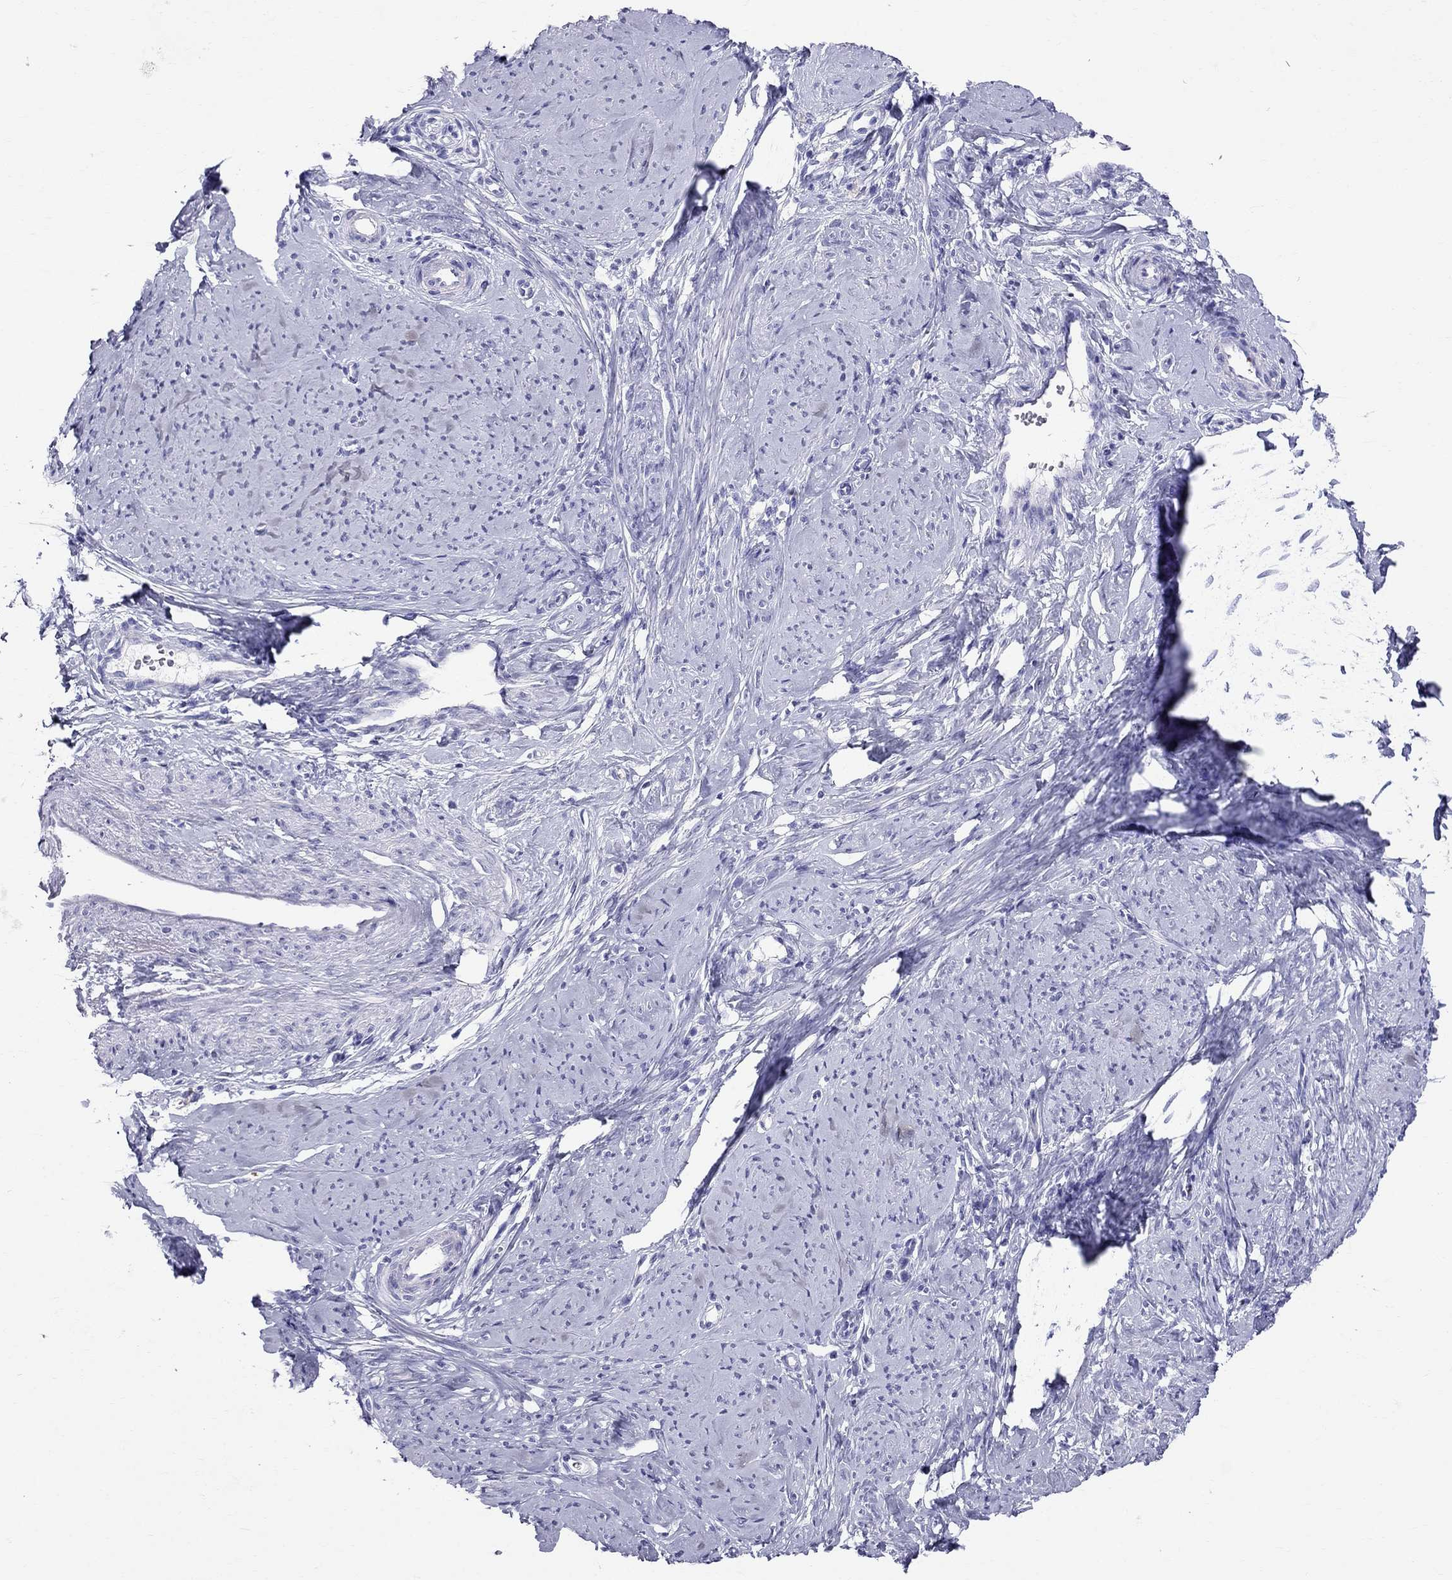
{"staining": {"intensity": "negative", "quantity": "none", "location": "none"}, "tissue": "smooth muscle", "cell_type": "Smooth muscle cells", "image_type": "normal", "snomed": [{"axis": "morphology", "description": "Normal tissue, NOS"}, {"axis": "topography", "description": "Smooth muscle"}], "caption": "IHC of unremarkable human smooth muscle exhibits no positivity in smooth muscle cells. (Immunohistochemistry, brightfield microscopy, high magnification).", "gene": "DNAAF6", "patient": {"sex": "female", "age": 48}}